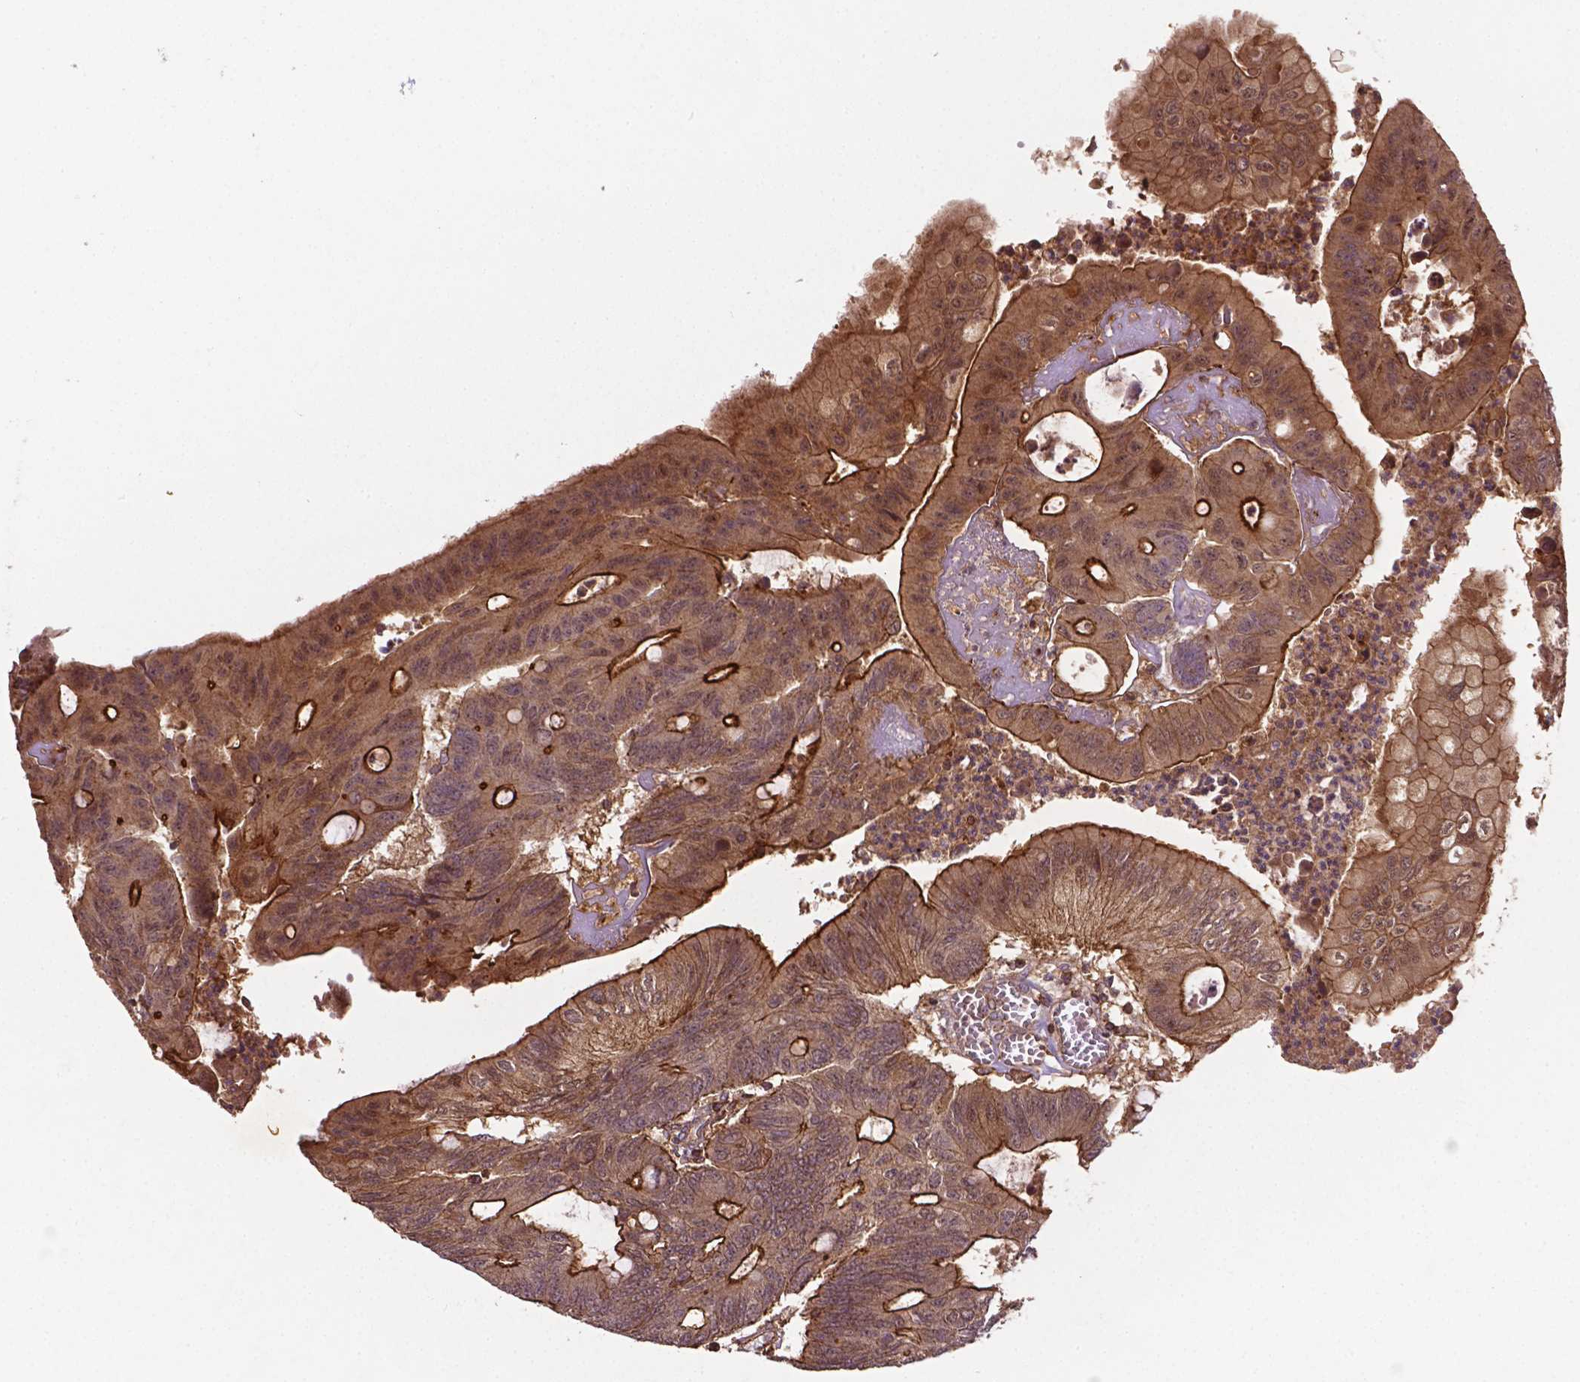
{"staining": {"intensity": "moderate", "quantity": ">75%", "location": "cytoplasmic/membranous"}, "tissue": "colorectal cancer", "cell_type": "Tumor cells", "image_type": "cancer", "snomed": [{"axis": "morphology", "description": "Adenocarcinoma, NOS"}, {"axis": "topography", "description": "Colon"}], "caption": "Colorectal adenocarcinoma stained with a brown dye demonstrates moderate cytoplasmic/membranous positive positivity in approximately >75% of tumor cells.", "gene": "ZMYND19", "patient": {"sex": "male", "age": 65}}